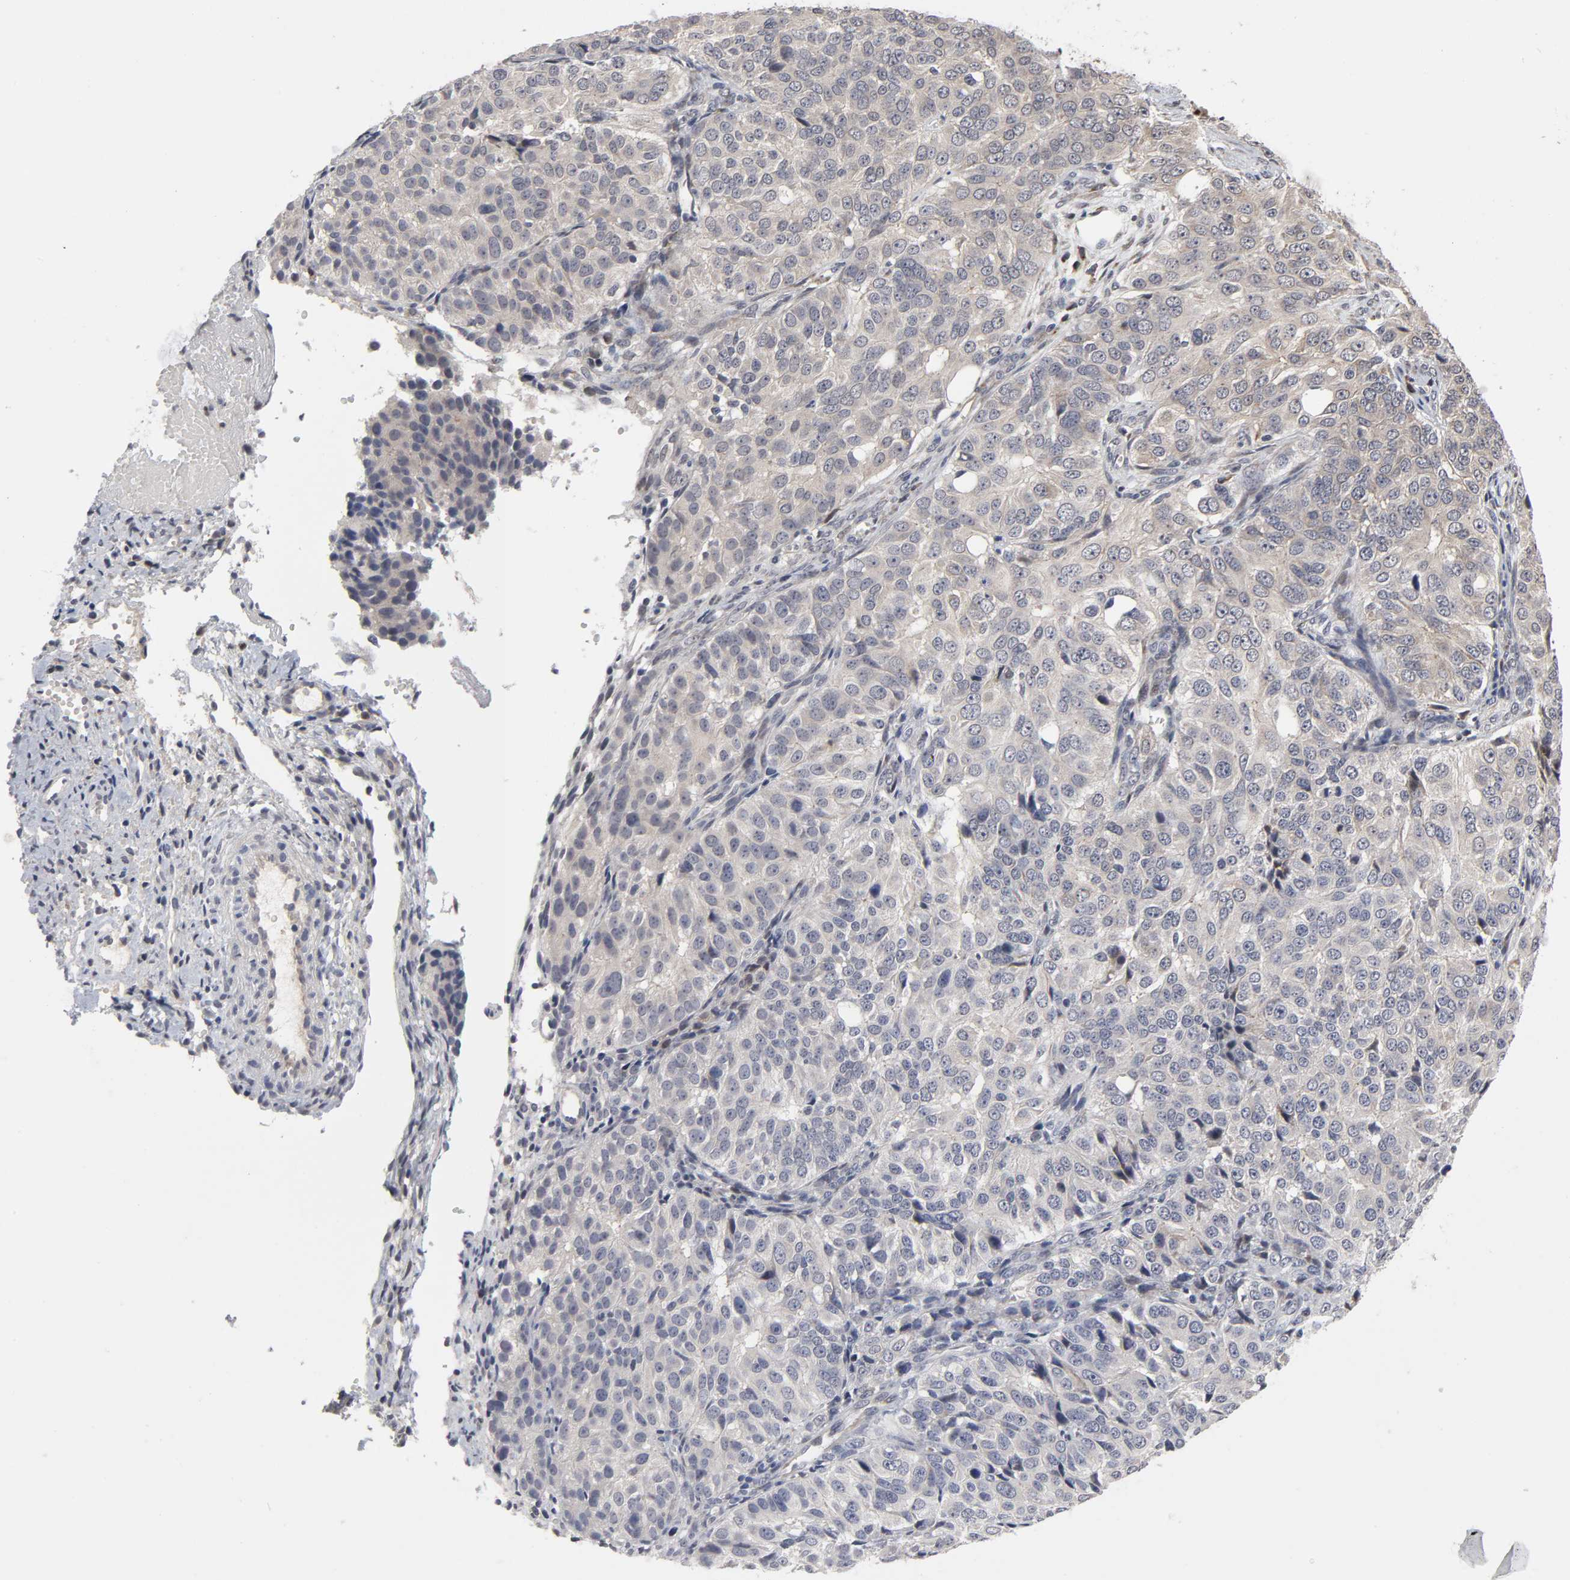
{"staining": {"intensity": "moderate", "quantity": "<25%", "location": "cytoplasmic/membranous"}, "tissue": "ovarian cancer", "cell_type": "Tumor cells", "image_type": "cancer", "snomed": [{"axis": "morphology", "description": "Carcinoma, endometroid"}, {"axis": "topography", "description": "Ovary"}], "caption": "High-magnification brightfield microscopy of ovarian cancer stained with DAB (3,3'-diaminobenzidine) (brown) and counterstained with hematoxylin (blue). tumor cells exhibit moderate cytoplasmic/membranous expression is present in approximately<25% of cells. The staining was performed using DAB to visualize the protein expression in brown, while the nuclei were stained in blue with hematoxylin (Magnification: 20x).", "gene": "HNF4A", "patient": {"sex": "female", "age": 51}}